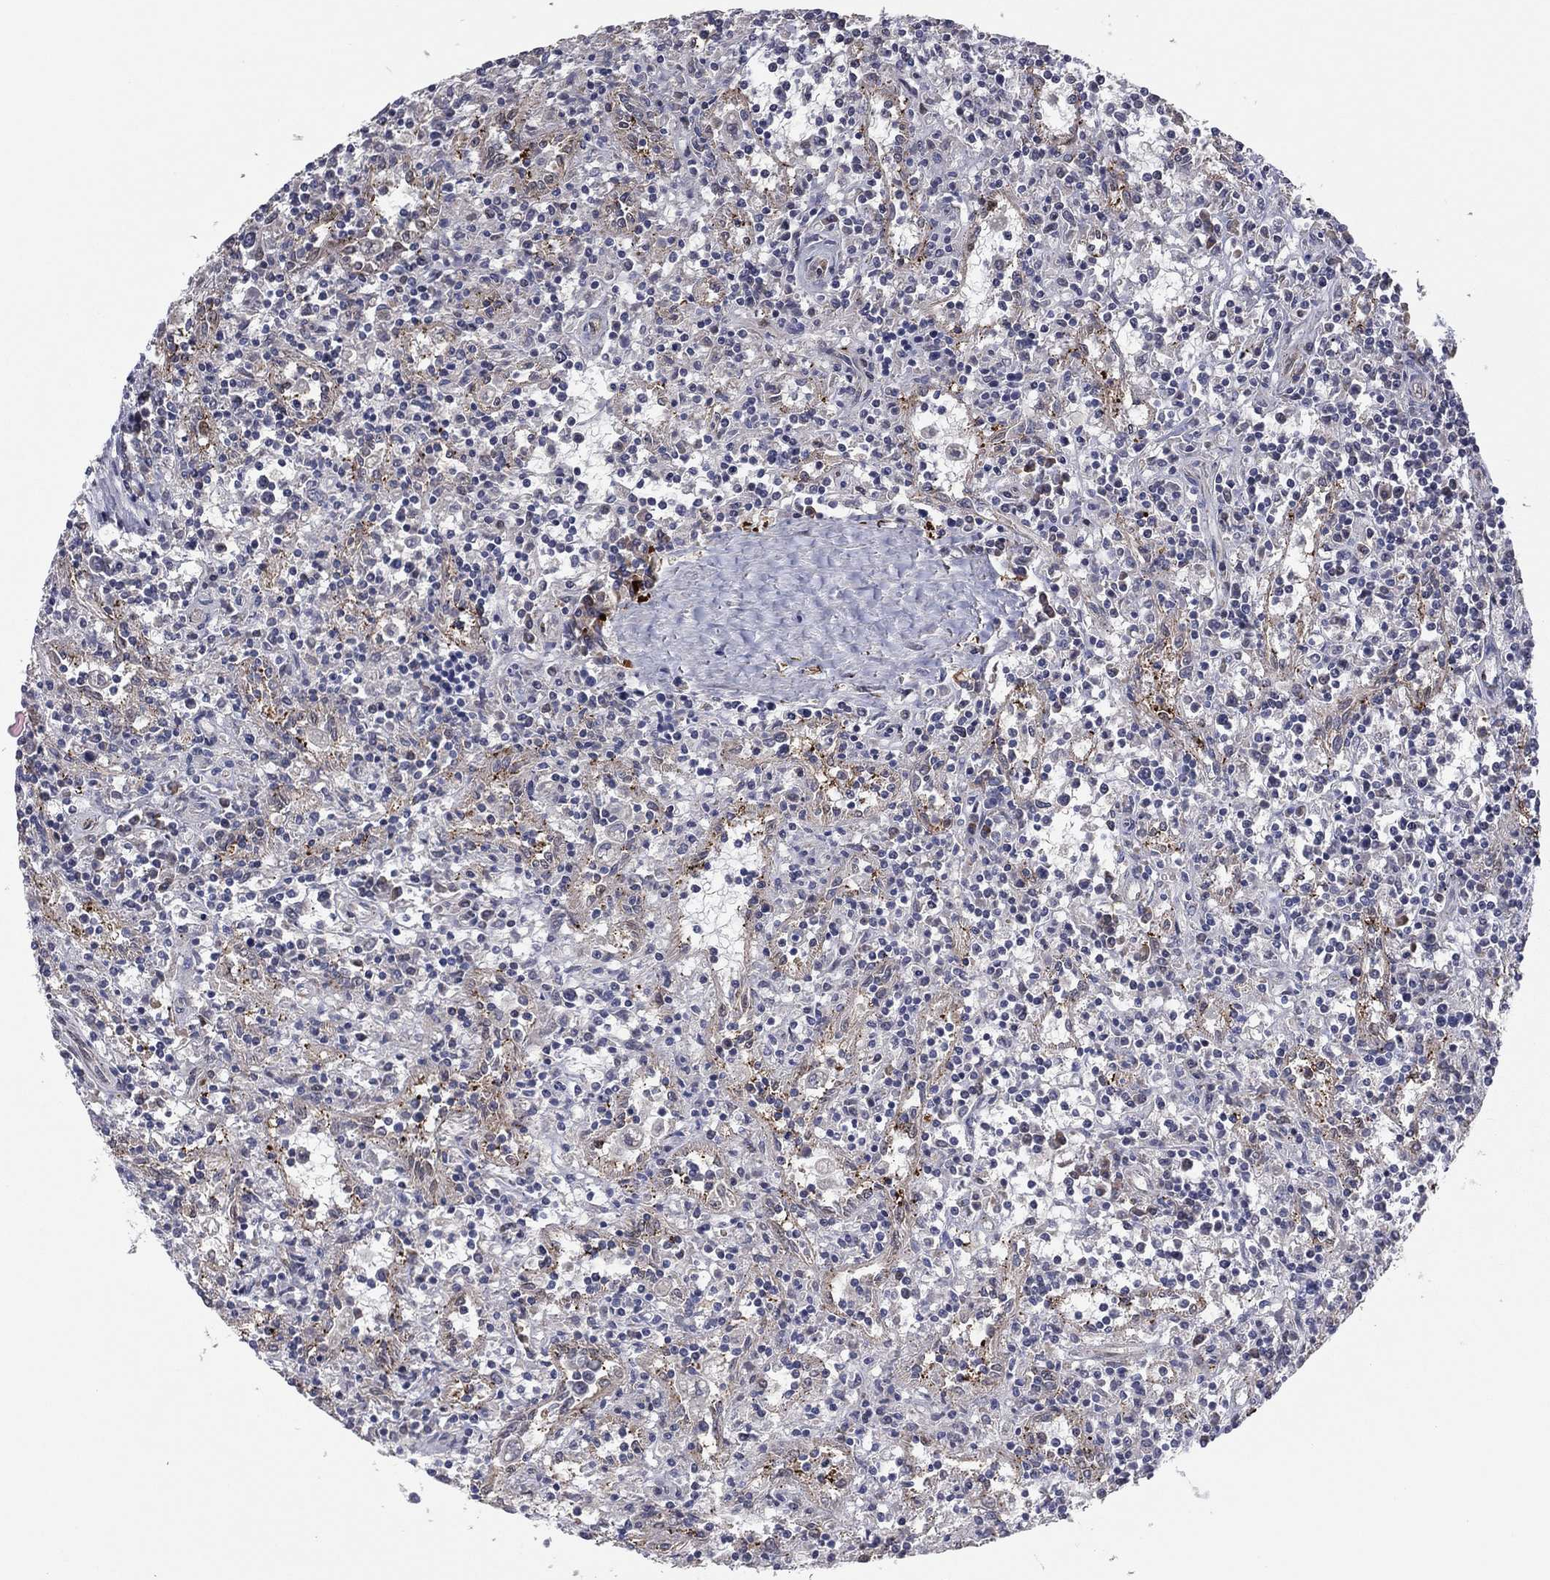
{"staining": {"intensity": "negative", "quantity": "none", "location": "none"}, "tissue": "lymphoma", "cell_type": "Tumor cells", "image_type": "cancer", "snomed": [{"axis": "morphology", "description": "Malignant lymphoma, non-Hodgkin's type, Low grade"}, {"axis": "topography", "description": "Spleen"}], "caption": "Lymphoma was stained to show a protein in brown. There is no significant positivity in tumor cells.", "gene": "SNCG", "patient": {"sex": "male", "age": 62}}